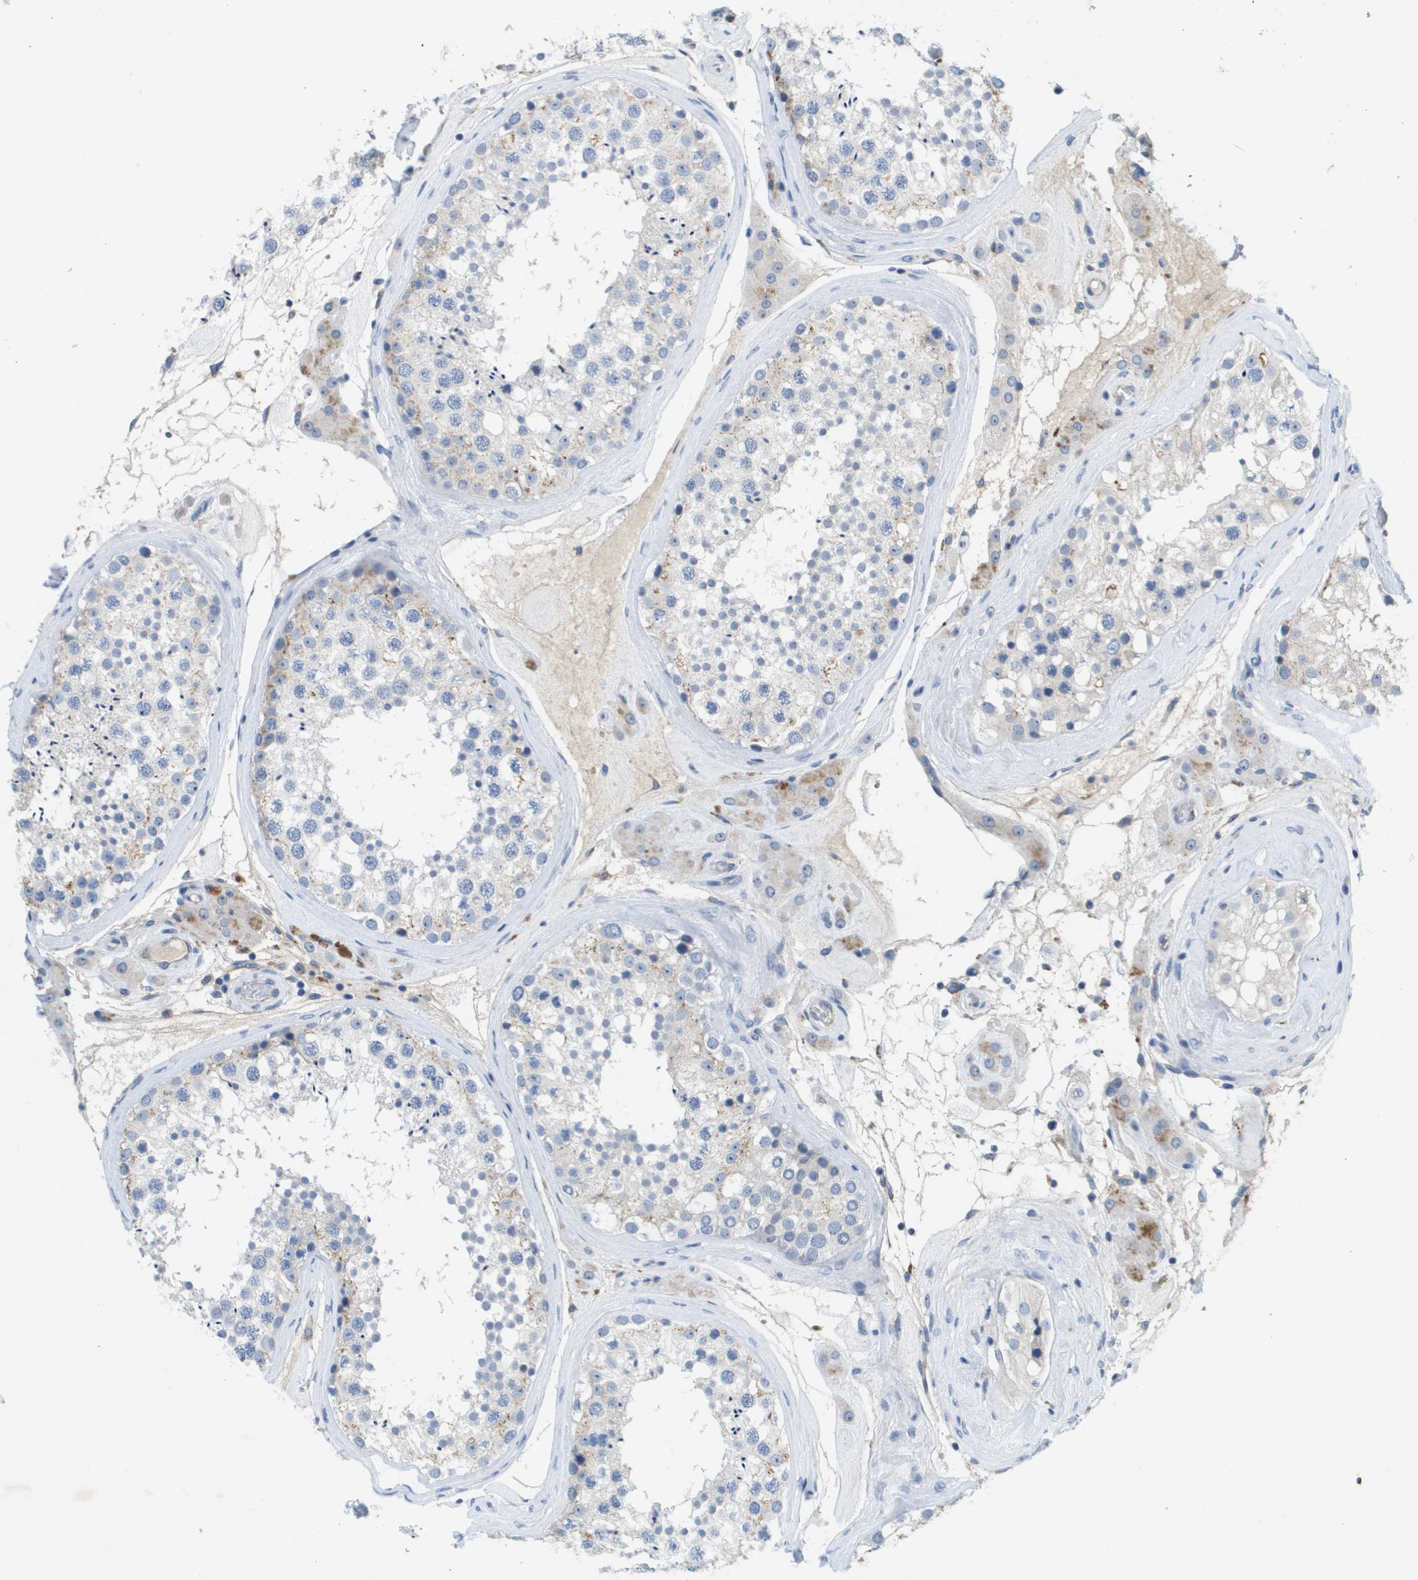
{"staining": {"intensity": "weak", "quantity": "<25%", "location": "cytoplasmic/membranous"}, "tissue": "testis", "cell_type": "Cells in seminiferous ducts", "image_type": "normal", "snomed": [{"axis": "morphology", "description": "Normal tissue, NOS"}, {"axis": "topography", "description": "Testis"}], "caption": "DAB (3,3'-diaminobenzidine) immunohistochemical staining of normal testis displays no significant expression in cells in seminiferous ducts. (DAB immunohistochemistry with hematoxylin counter stain).", "gene": "LIPG", "patient": {"sex": "male", "age": 46}}